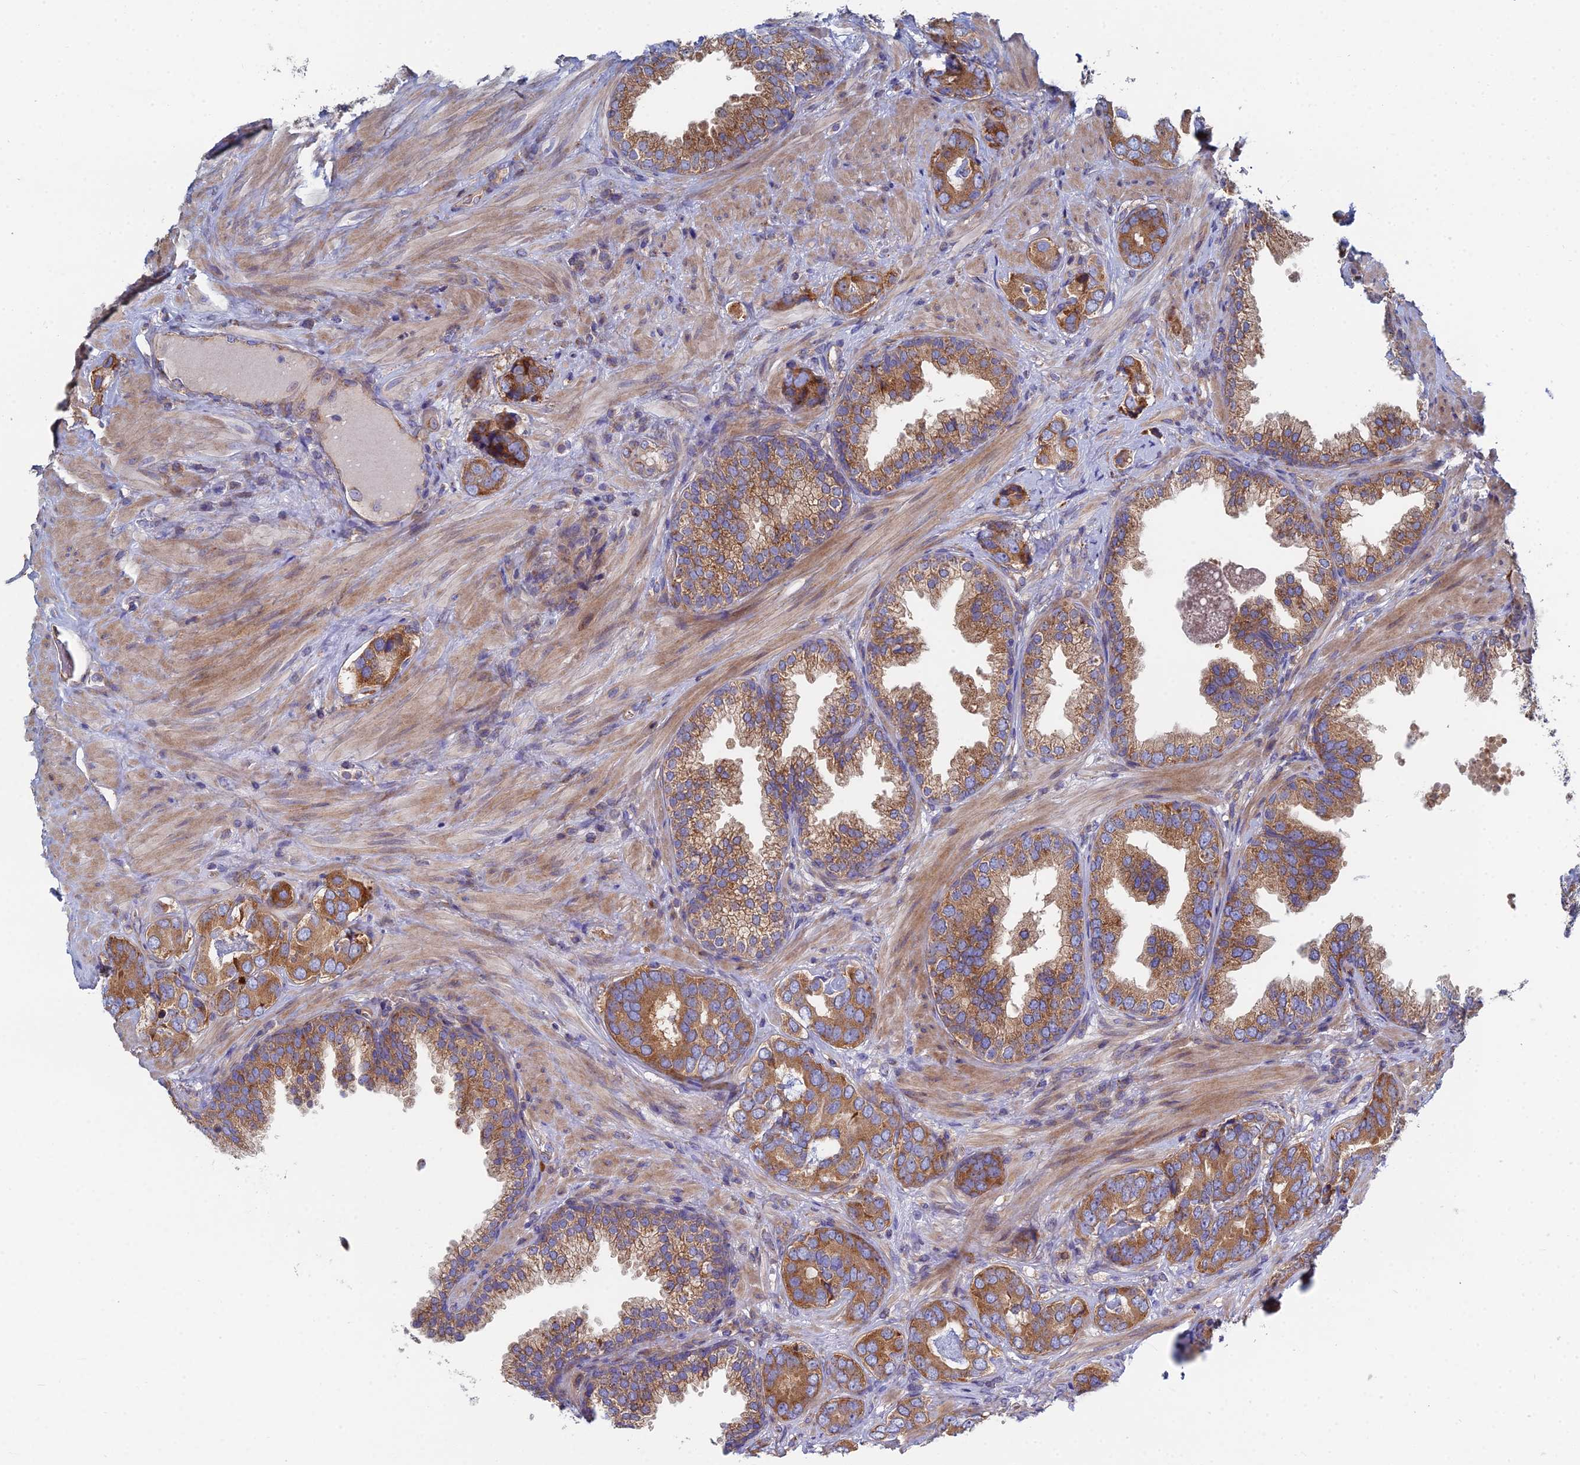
{"staining": {"intensity": "moderate", "quantity": ">75%", "location": "cytoplasmic/membranous"}, "tissue": "prostate cancer", "cell_type": "Tumor cells", "image_type": "cancer", "snomed": [{"axis": "morphology", "description": "Adenocarcinoma, High grade"}, {"axis": "topography", "description": "Prostate"}], "caption": "Immunohistochemical staining of prostate cancer displays medium levels of moderate cytoplasmic/membranous protein expression in about >75% of tumor cells. The staining was performed using DAB, with brown indicating positive protein expression. Nuclei are stained blue with hematoxylin.", "gene": "CLCN3", "patient": {"sex": "male", "age": 71}}